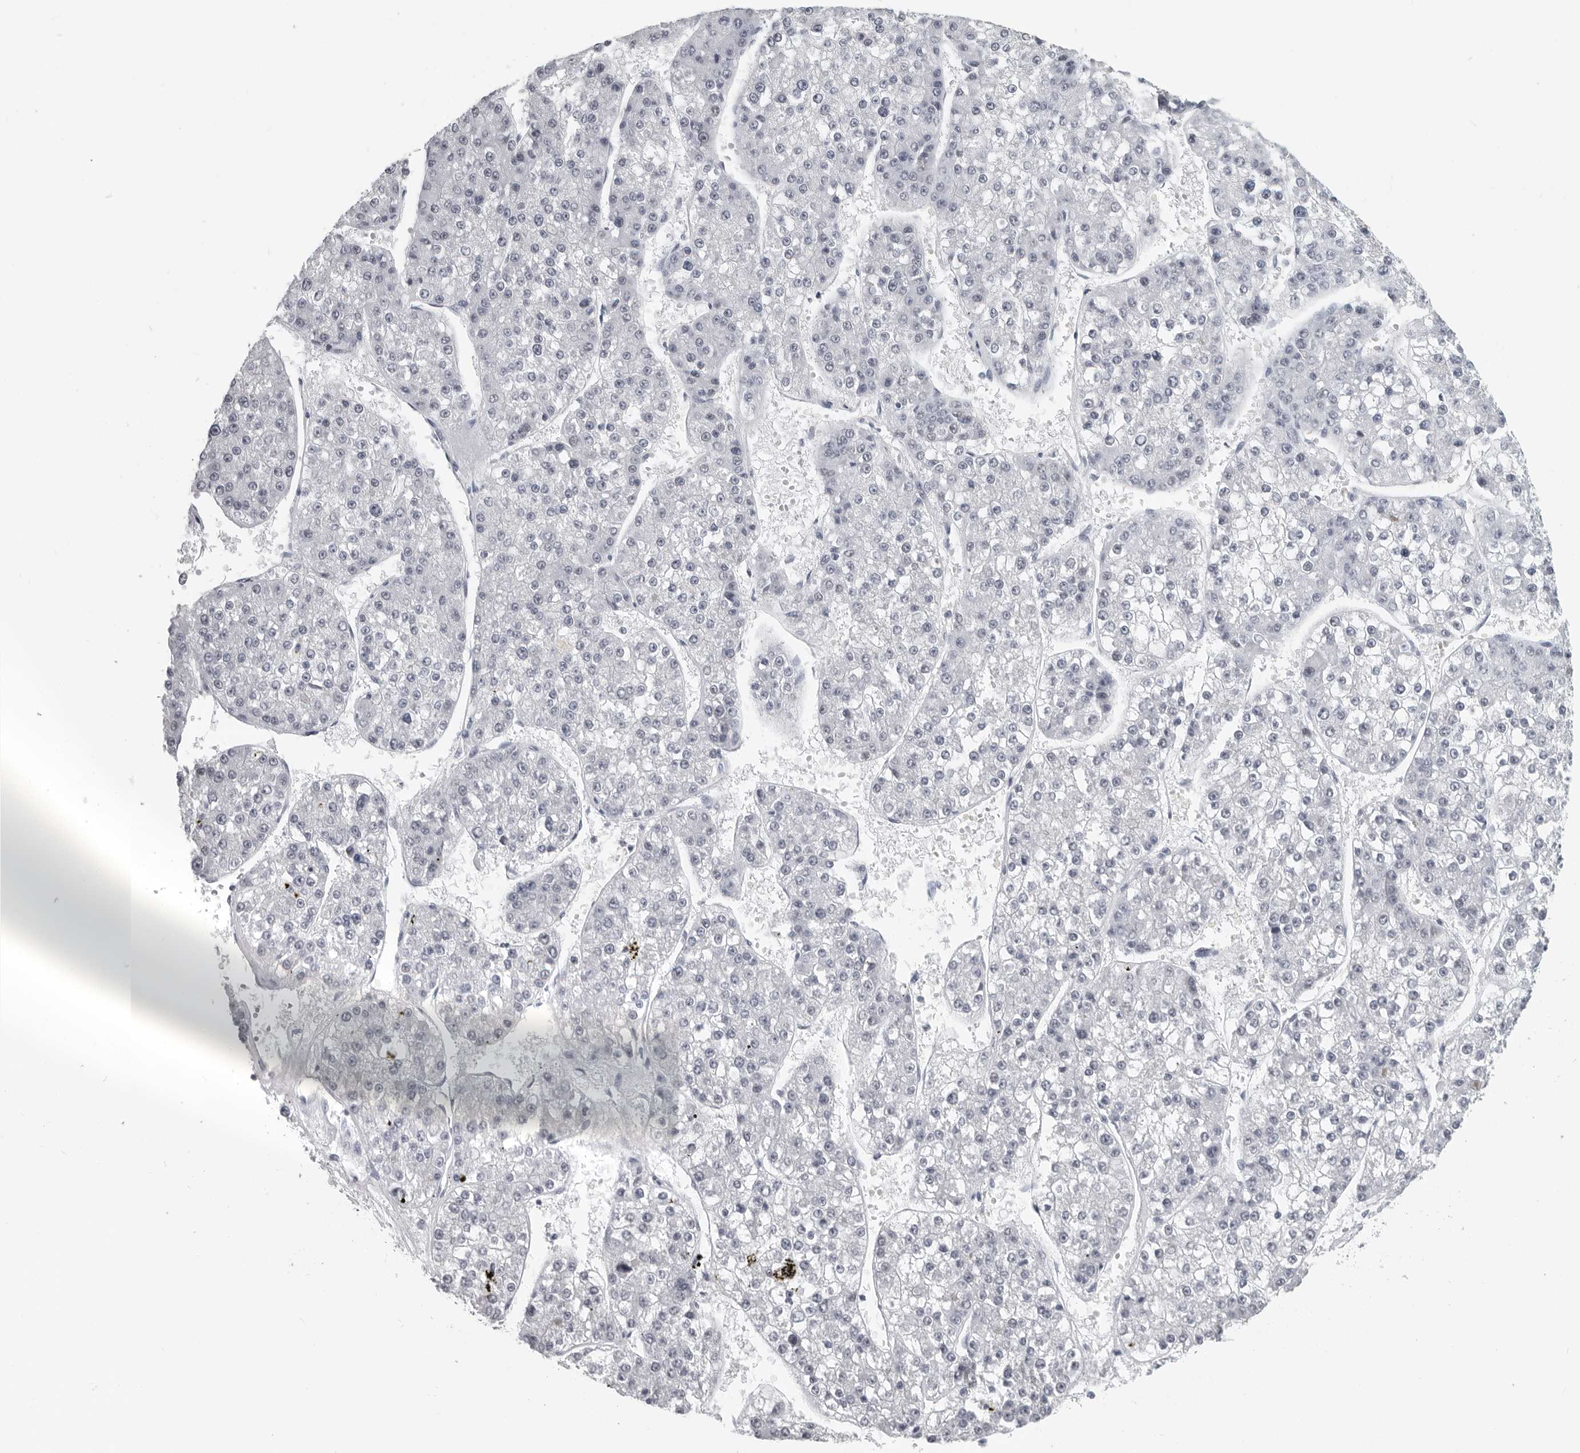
{"staining": {"intensity": "negative", "quantity": "none", "location": "none"}, "tissue": "liver cancer", "cell_type": "Tumor cells", "image_type": "cancer", "snomed": [{"axis": "morphology", "description": "Carcinoma, Hepatocellular, NOS"}, {"axis": "topography", "description": "Liver"}], "caption": "An IHC image of liver hepatocellular carcinoma is shown. There is no staining in tumor cells of liver hepatocellular carcinoma.", "gene": "SATB2", "patient": {"sex": "female", "age": 73}}